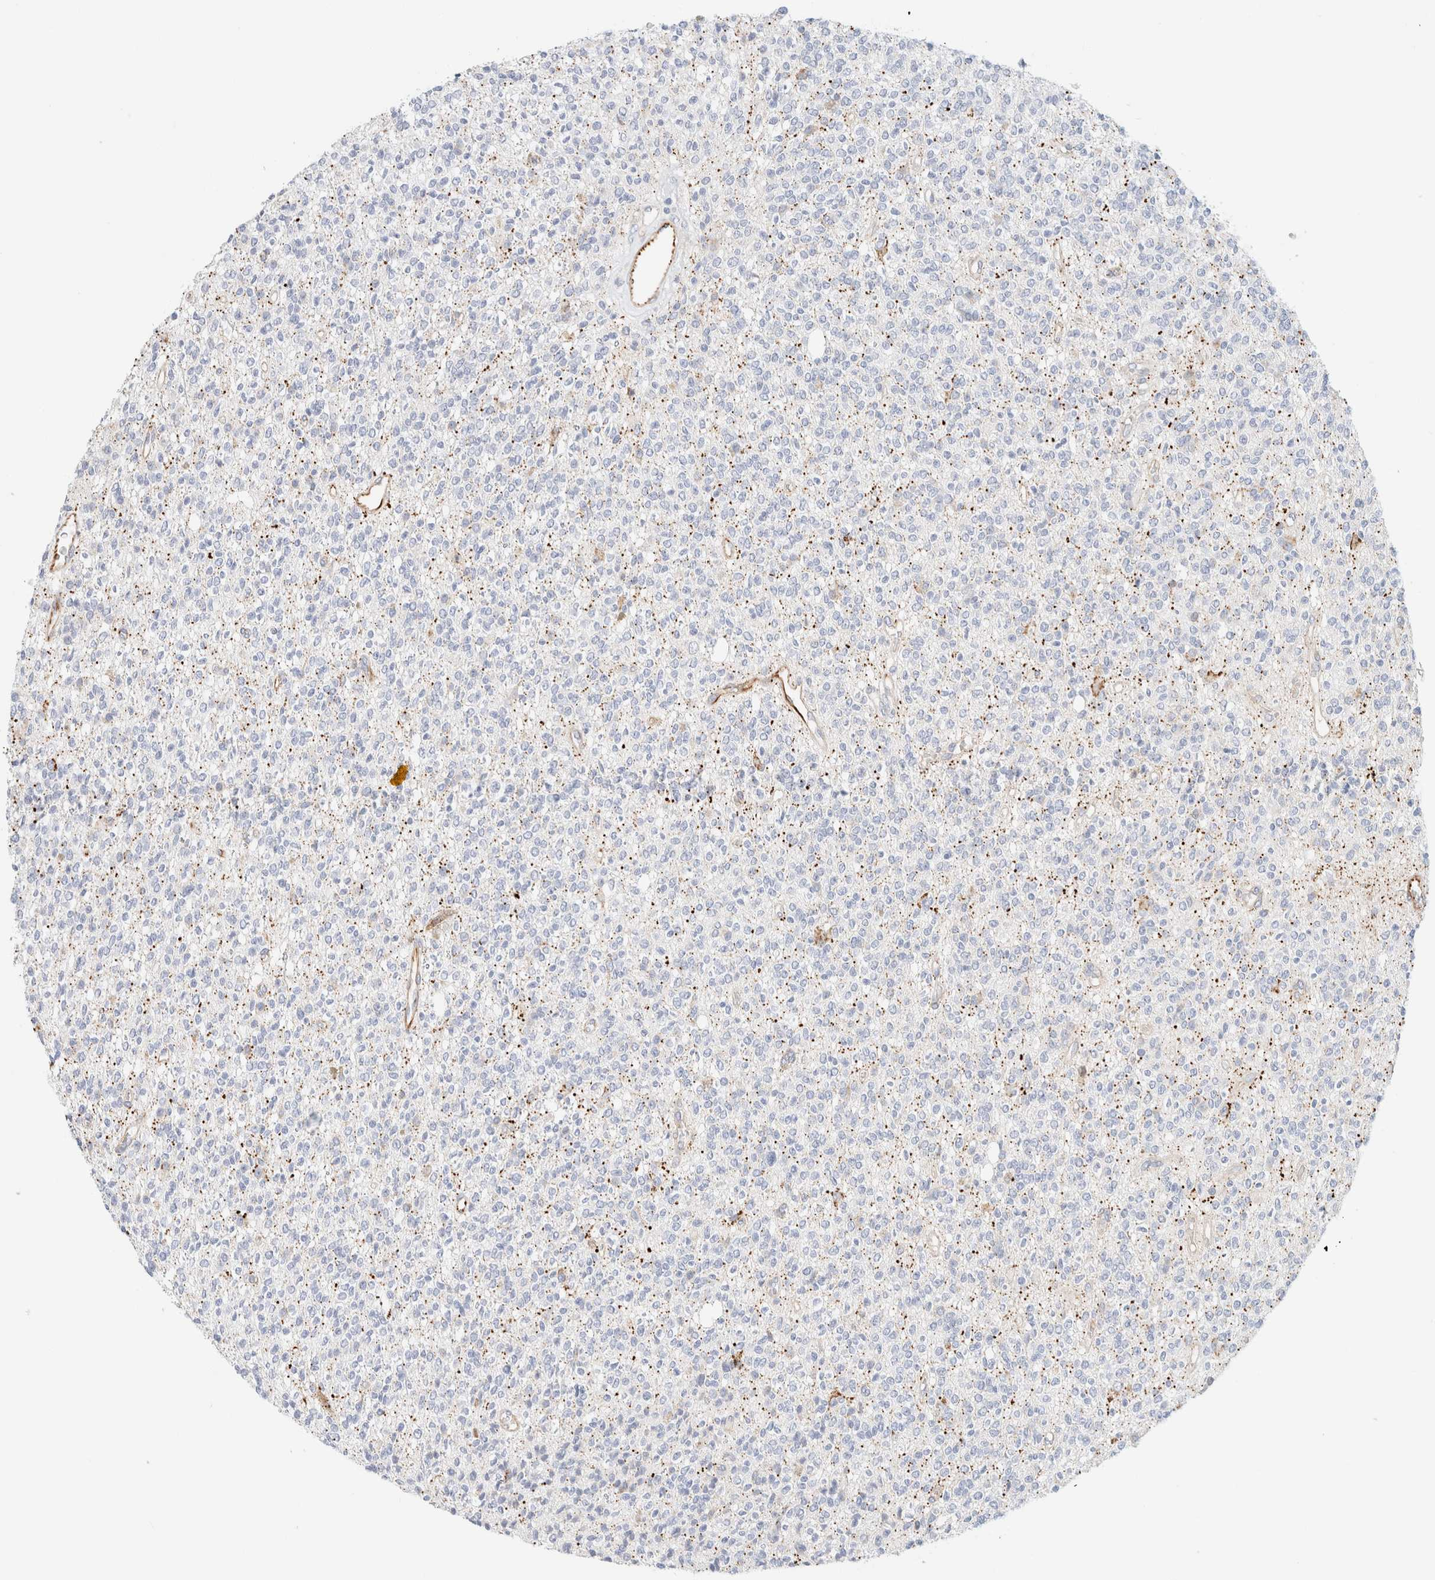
{"staining": {"intensity": "negative", "quantity": "none", "location": "none"}, "tissue": "glioma", "cell_type": "Tumor cells", "image_type": "cancer", "snomed": [{"axis": "morphology", "description": "Glioma, malignant, High grade"}, {"axis": "topography", "description": "Brain"}], "caption": "High magnification brightfield microscopy of malignant glioma (high-grade) stained with DAB (3,3'-diaminobenzidine) (brown) and counterstained with hematoxylin (blue): tumor cells show no significant staining.", "gene": "SLC25A48", "patient": {"sex": "male", "age": 34}}